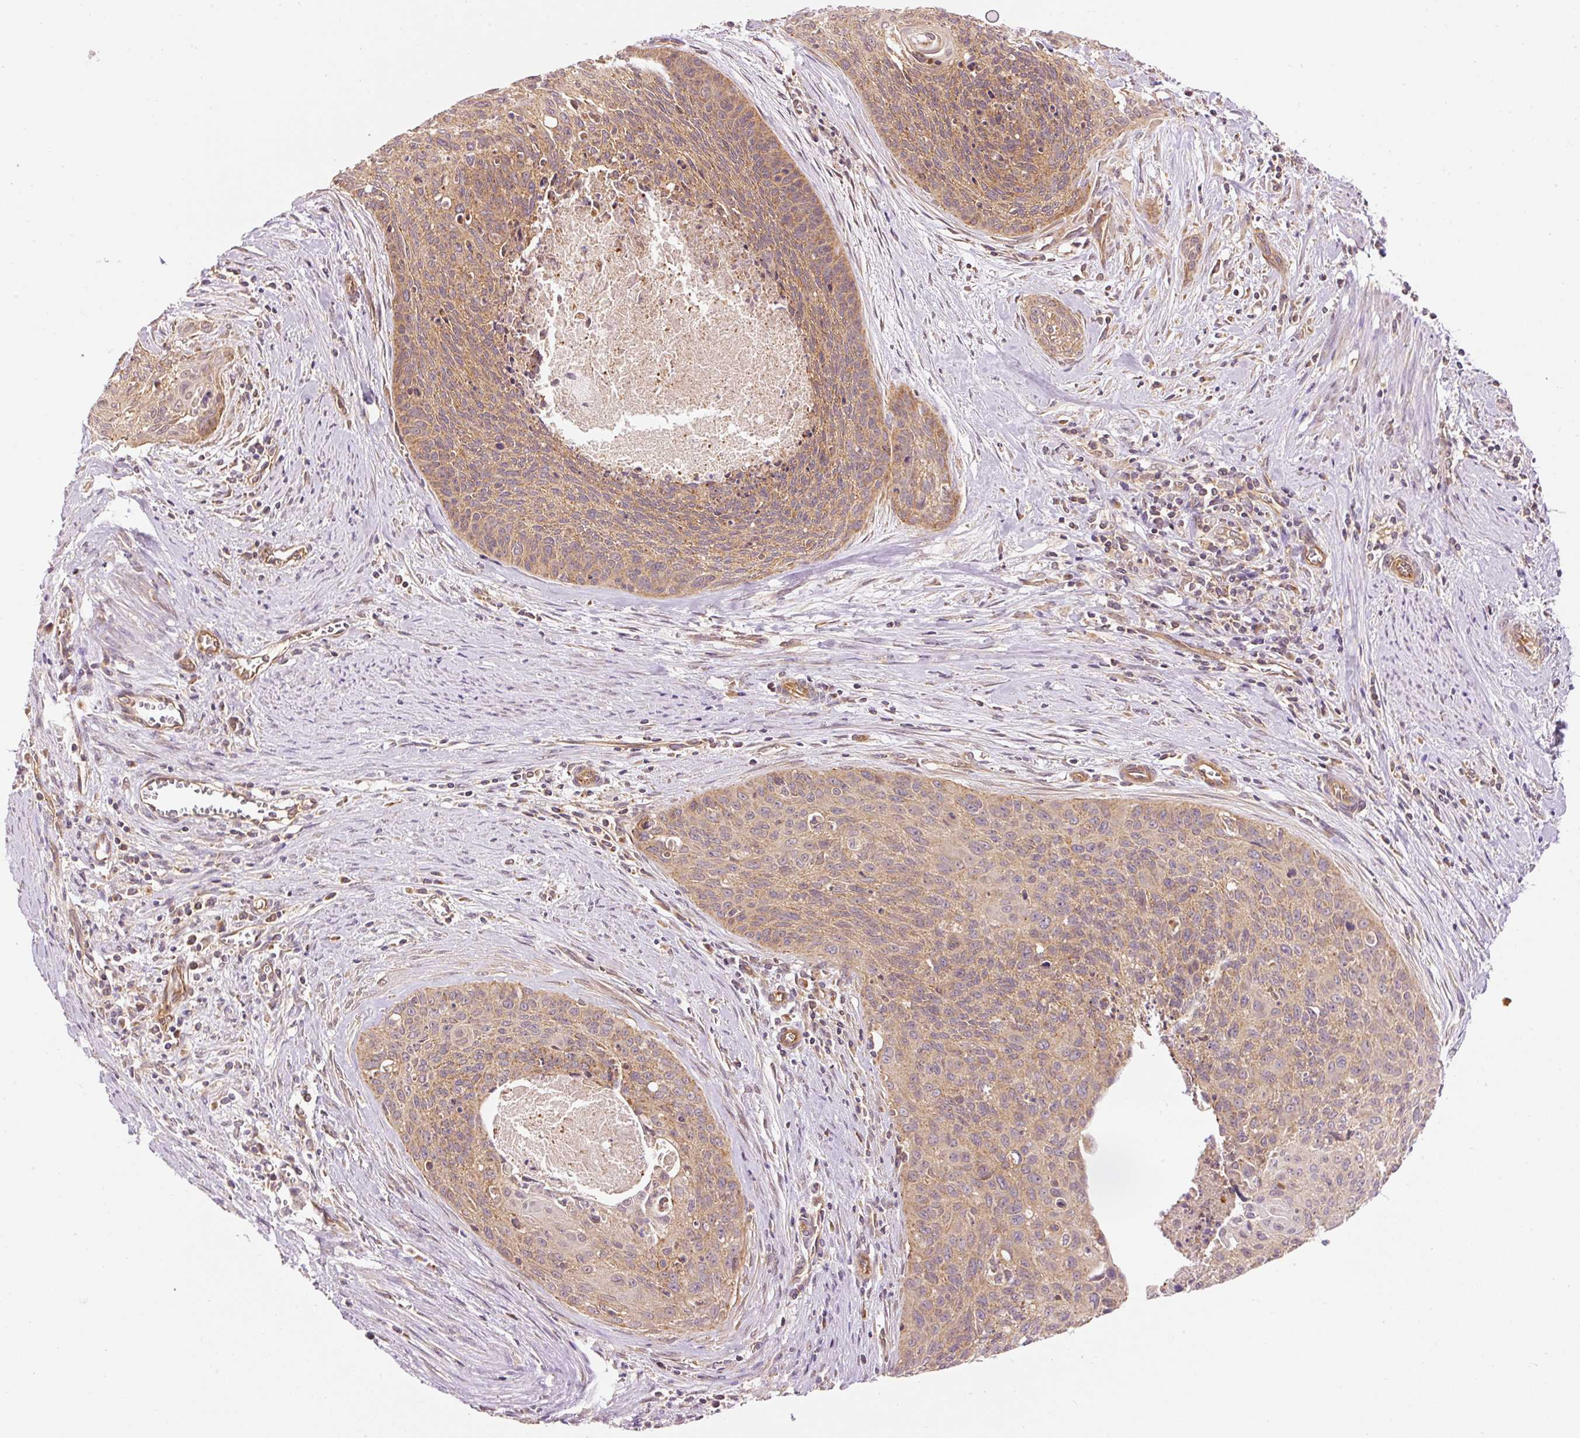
{"staining": {"intensity": "moderate", "quantity": "25%-75%", "location": "cytoplasmic/membranous"}, "tissue": "cervical cancer", "cell_type": "Tumor cells", "image_type": "cancer", "snomed": [{"axis": "morphology", "description": "Squamous cell carcinoma, NOS"}, {"axis": "topography", "description": "Cervix"}], "caption": "Tumor cells display moderate cytoplasmic/membranous staining in about 25%-75% of cells in cervical cancer. (IHC, brightfield microscopy, high magnification).", "gene": "ADCY4", "patient": {"sex": "female", "age": 55}}